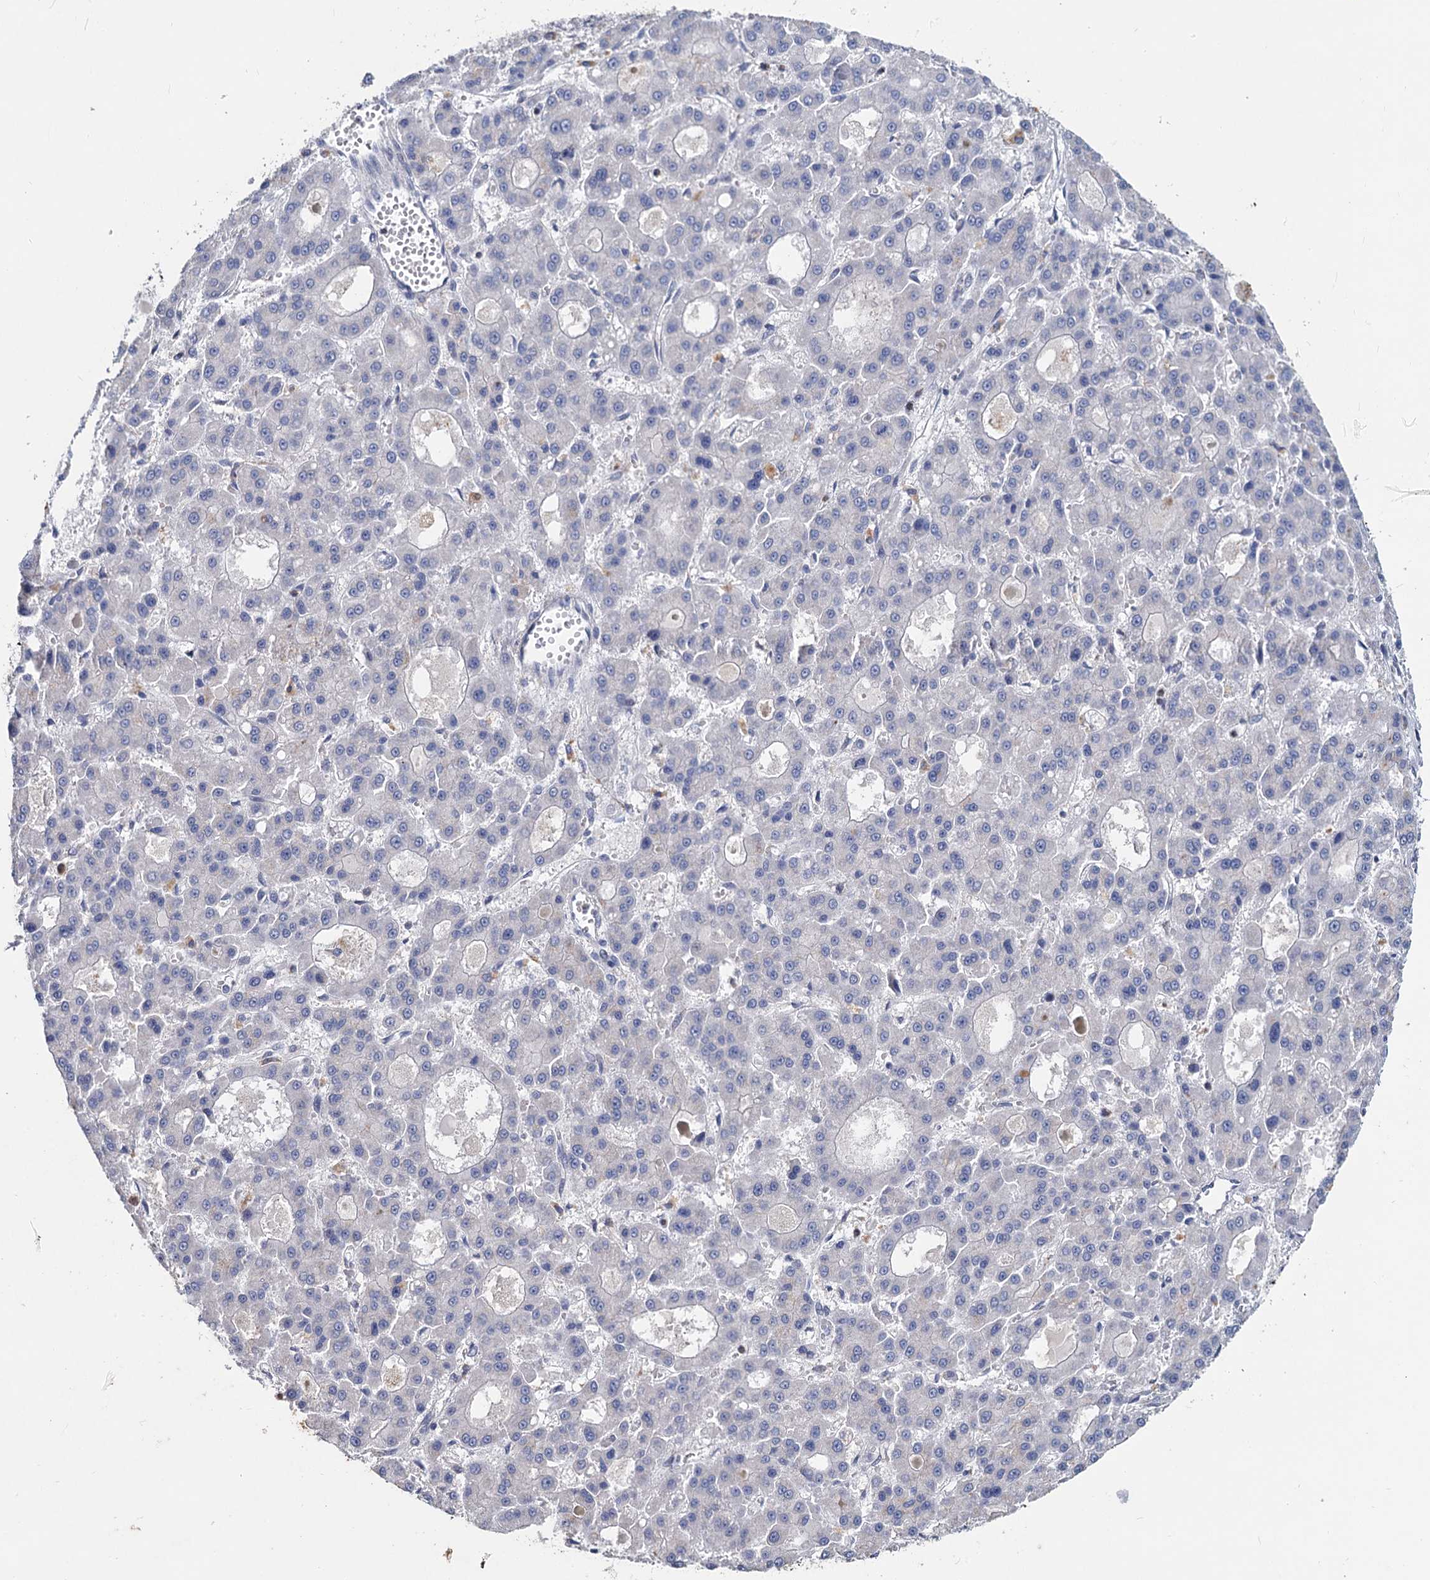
{"staining": {"intensity": "negative", "quantity": "none", "location": "none"}, "tissue": "liver cancer", "cell_type": "Tumor cells", "image_type": "cancer", "snomed": [{"axis": "morphology", "description": "Carcinoma, Hepatocellular, NOS"}, {"axis": "topography", "description": "Liver"}], "caption": "The photomicrograph displays no significant positivity in tumor cells of liver cancer (hepatocellular carcinoma).", "gene": "LRCH4", "patient": {"sex": "male", "age": 70}}